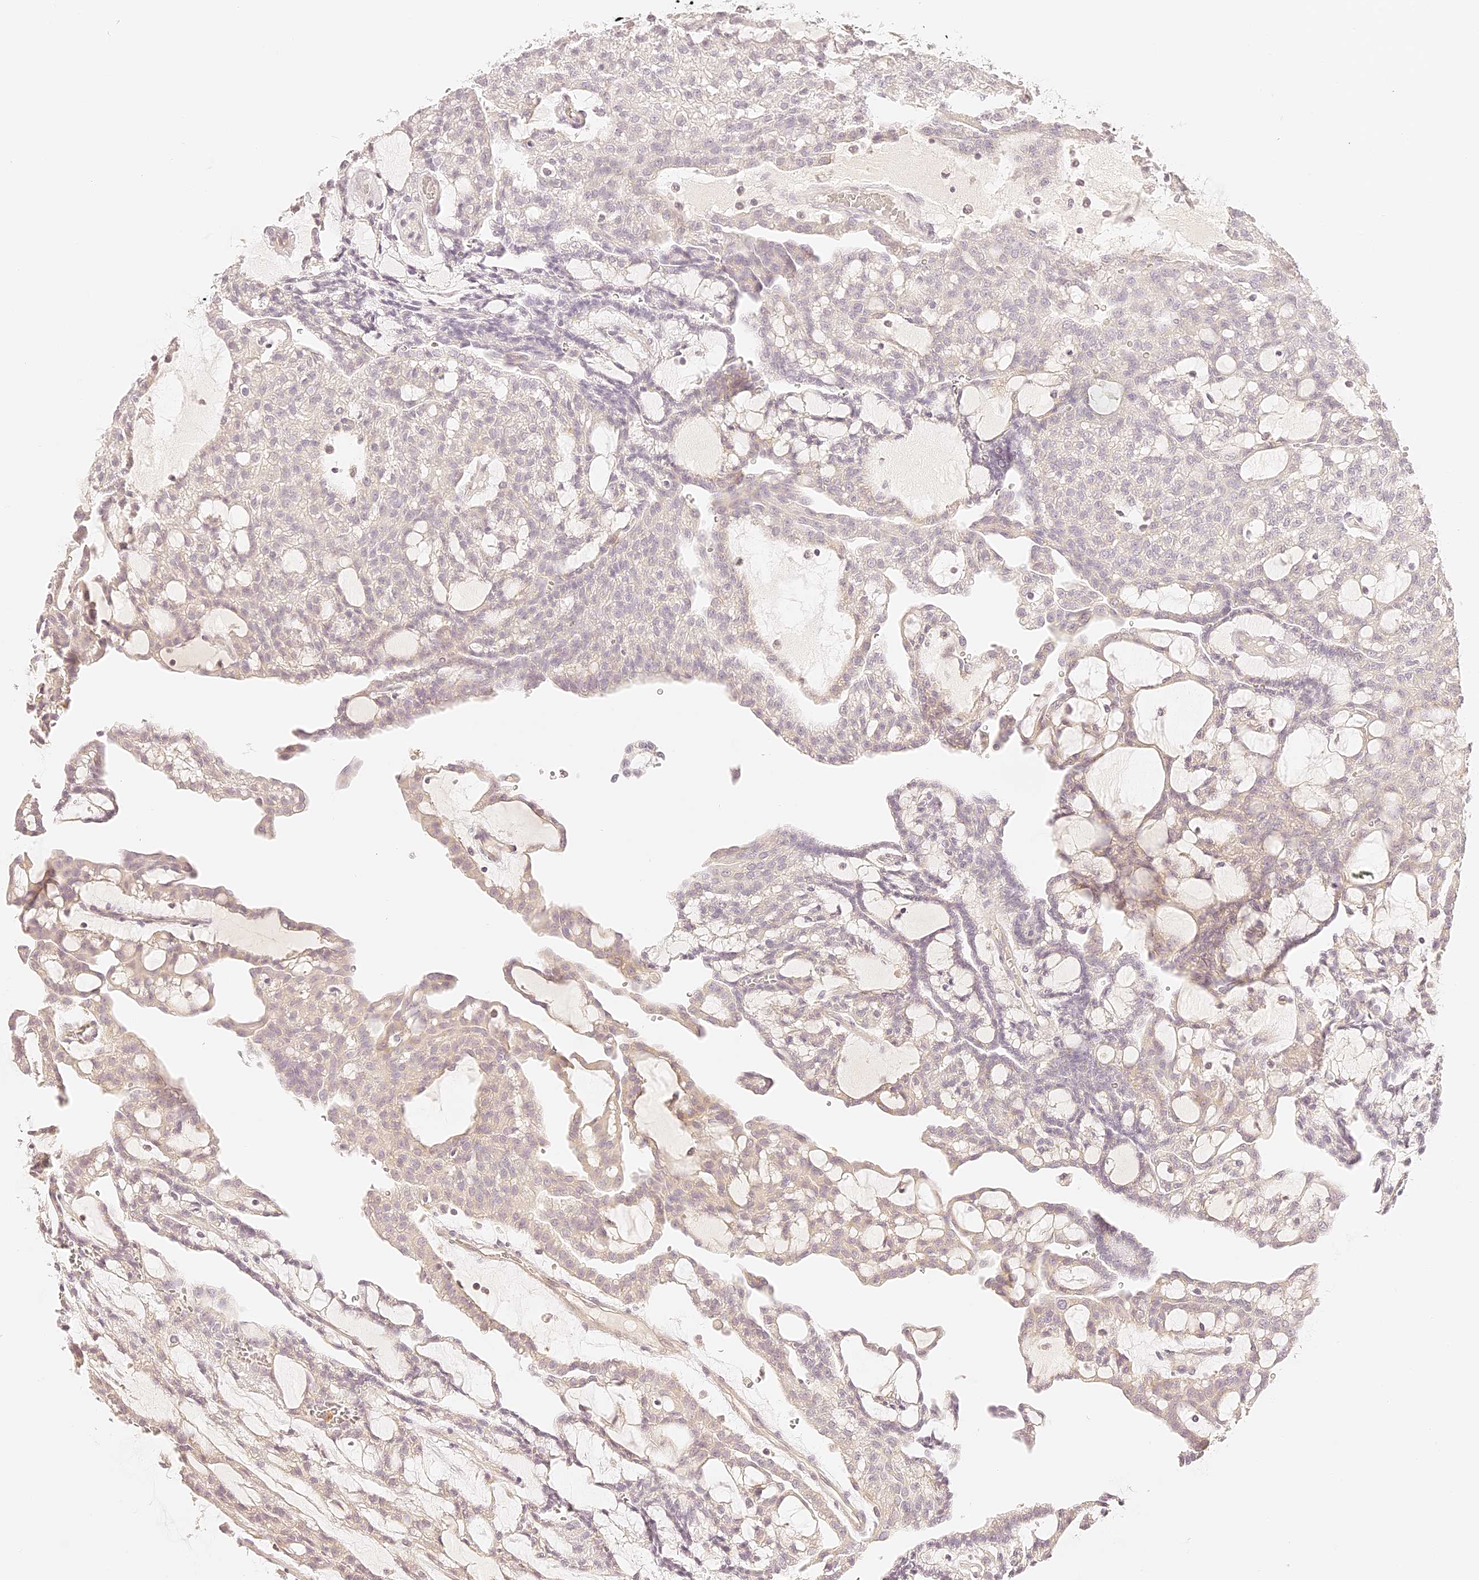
{"staining": {"intensity": "weak", "quantity": "<25%", "location": "cytoplasmic/membranous"}, "tissue": "renal cancer", "cell_type": "Tumor cells", "image_type": "cancer", "snomed": [{"axis": "morphology", "description": "Adenocarcinoma, NOS"}, {"axis": "topography", "description": "Kidney"}], "caption": "Immunohistochemical staining of adenocarcinoma (renal) displays no significant expression in tumor cells.", "gene": "TRIM45", "patient": {"sex": "male", "age": 63}}